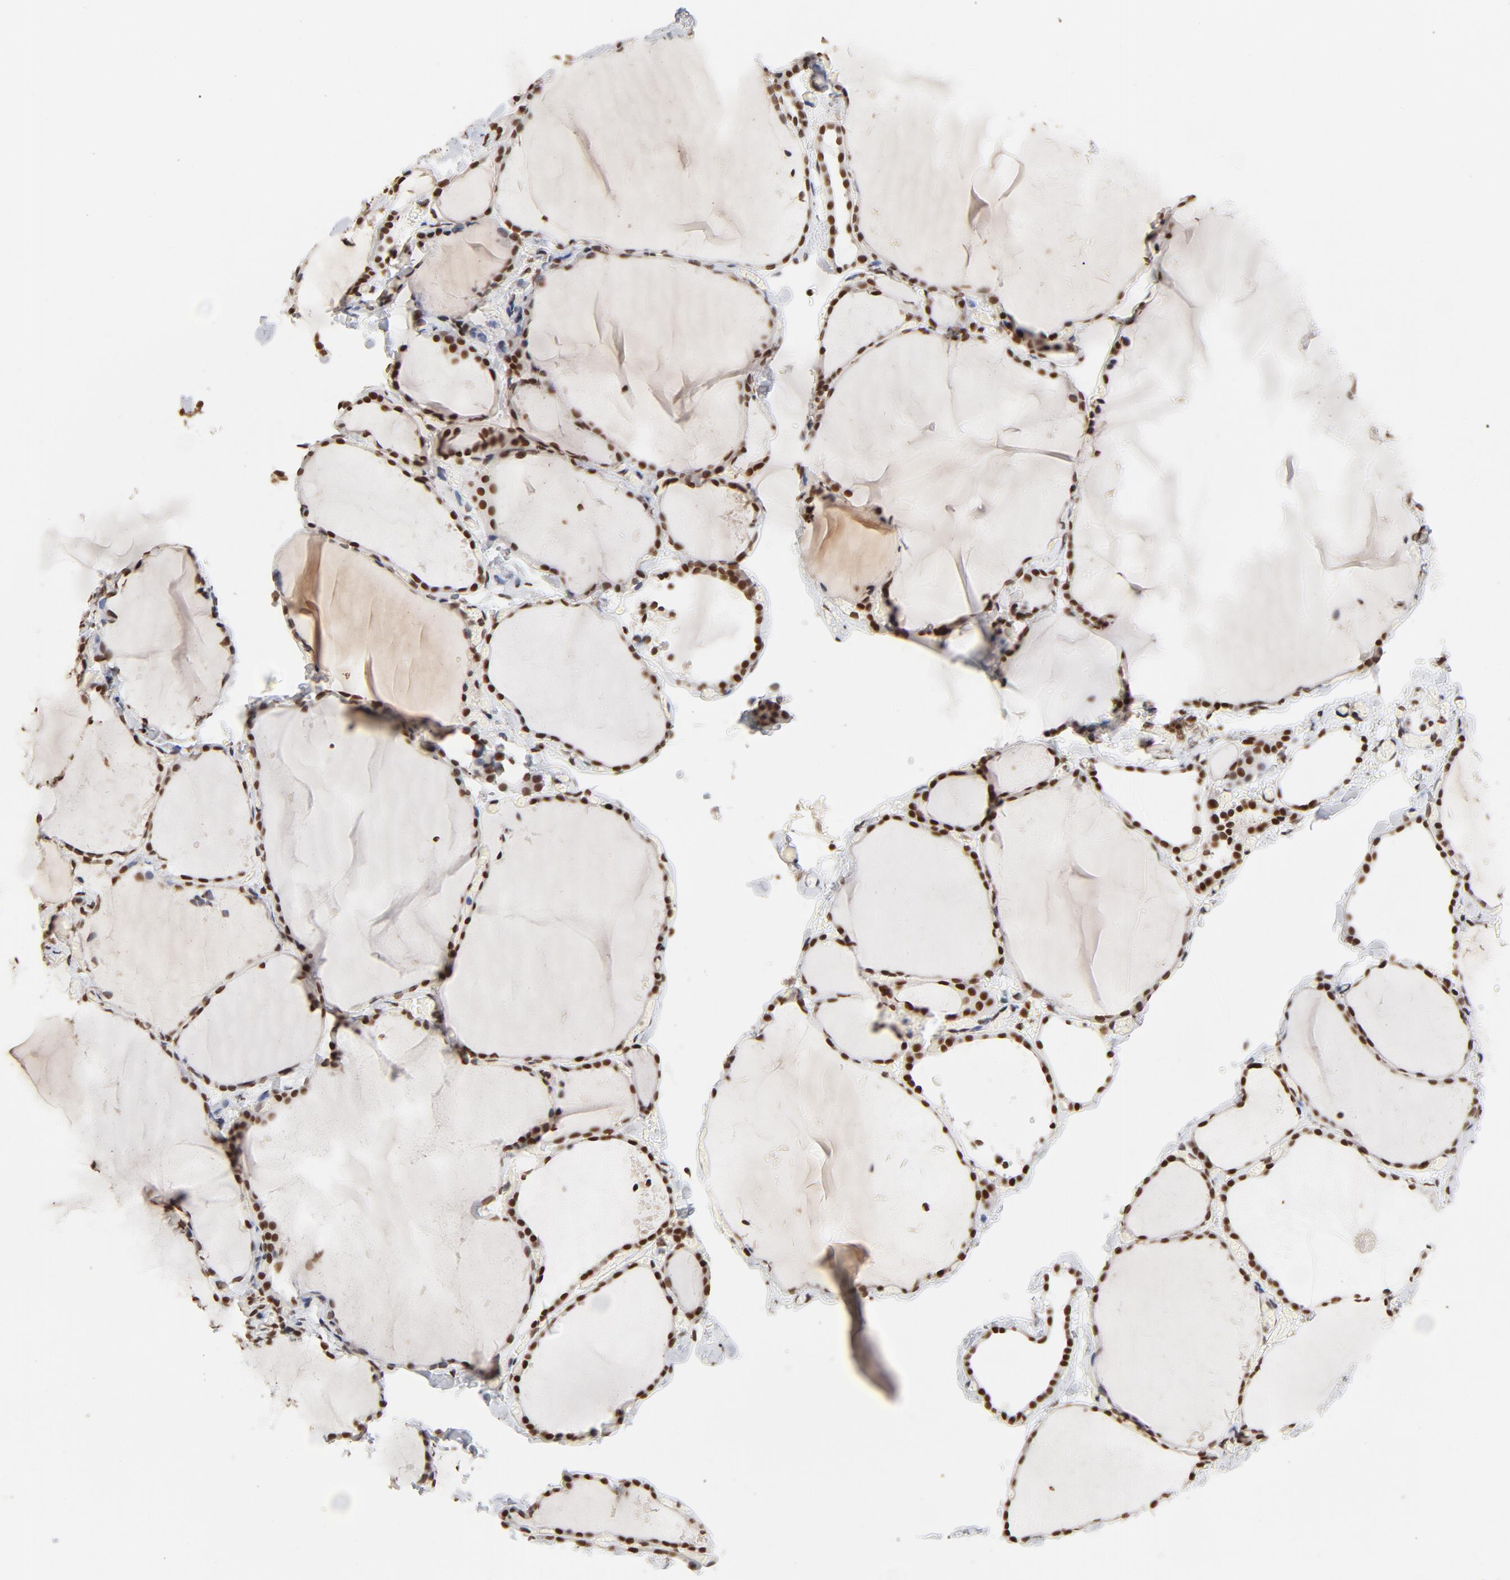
{"staining": {"intensity": "strong", "quantity": ">75%", "location": "nuclear"}, "tissue": "thyroid gland", "cell_type": "Glandular cells", "image_type": "normal", "snomed": [{"axis": "morphology", "description": "Normal tissue, NOS"}, {"axis": "topography", "description": "Thyroid gland"}], "caption": "A brown stain shows strong nuclear staining of a protein in glandular cells of unremarkable human thyroid gland. (Brightfield microscopy of DAB IHC at high magnification).", "gene": "TP53BP1", "patient": {"sex": "female", "age": 22}}